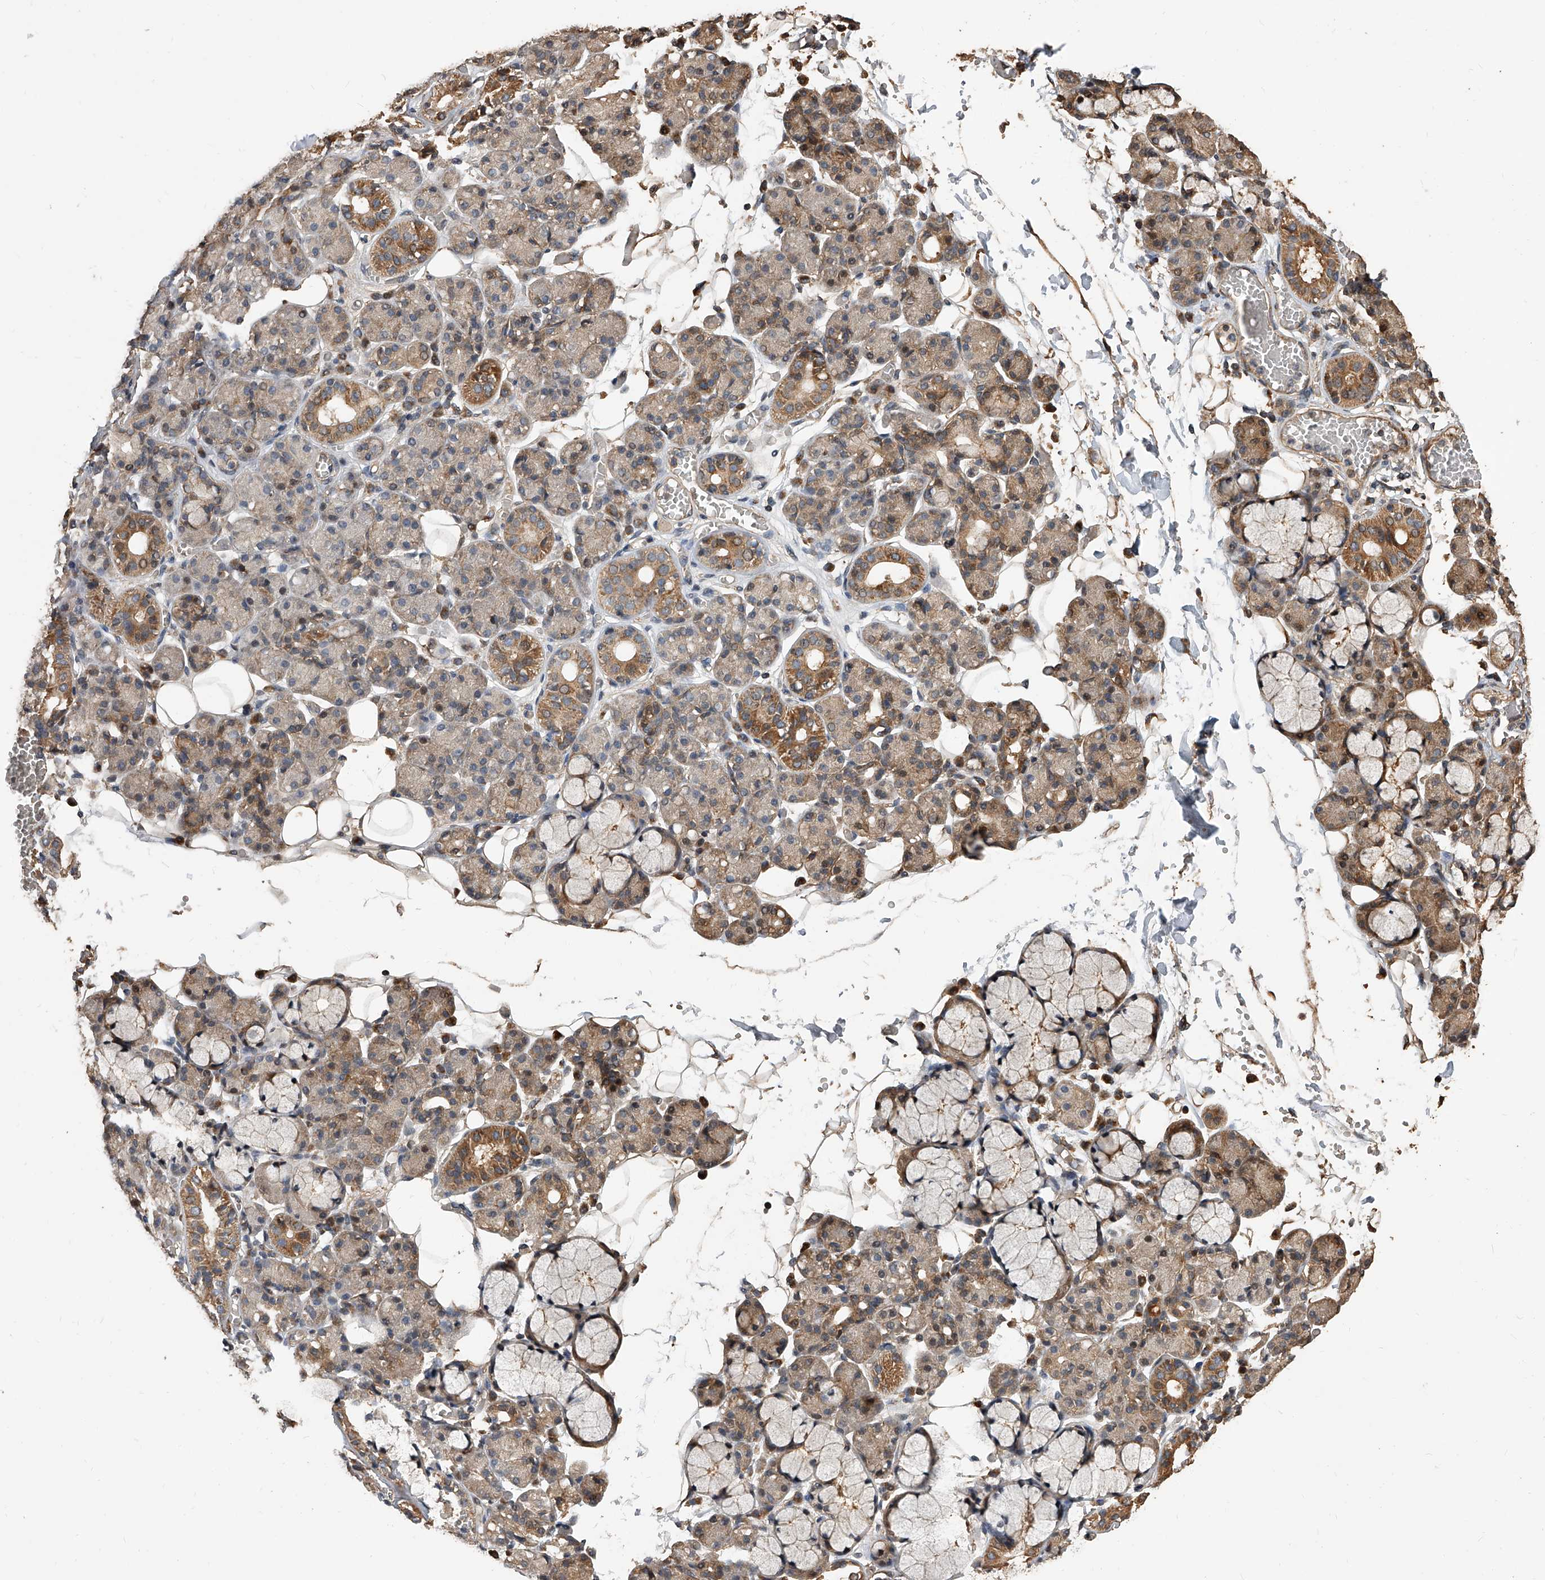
{"staining": {"intensity": "moderate", "quantity": "25%-75%", "location": "cytoplasmic/membranous"}, "tissue": "salivary gland", "cell_type": "Glandular cells", "image_type": "normal", "snomed": [{"axis": "morphology", "description": "Normal tissue, NOS"}, {"axis": "topography", "description": "Salivary gland"}], "caption": "A micrograph of salivary gland stained for a protein shows moderate cytoplasmic/membranous brown staining in glandular cells.", "gene": "LTV1", "patient": {"sex": "male", "age": 63}}